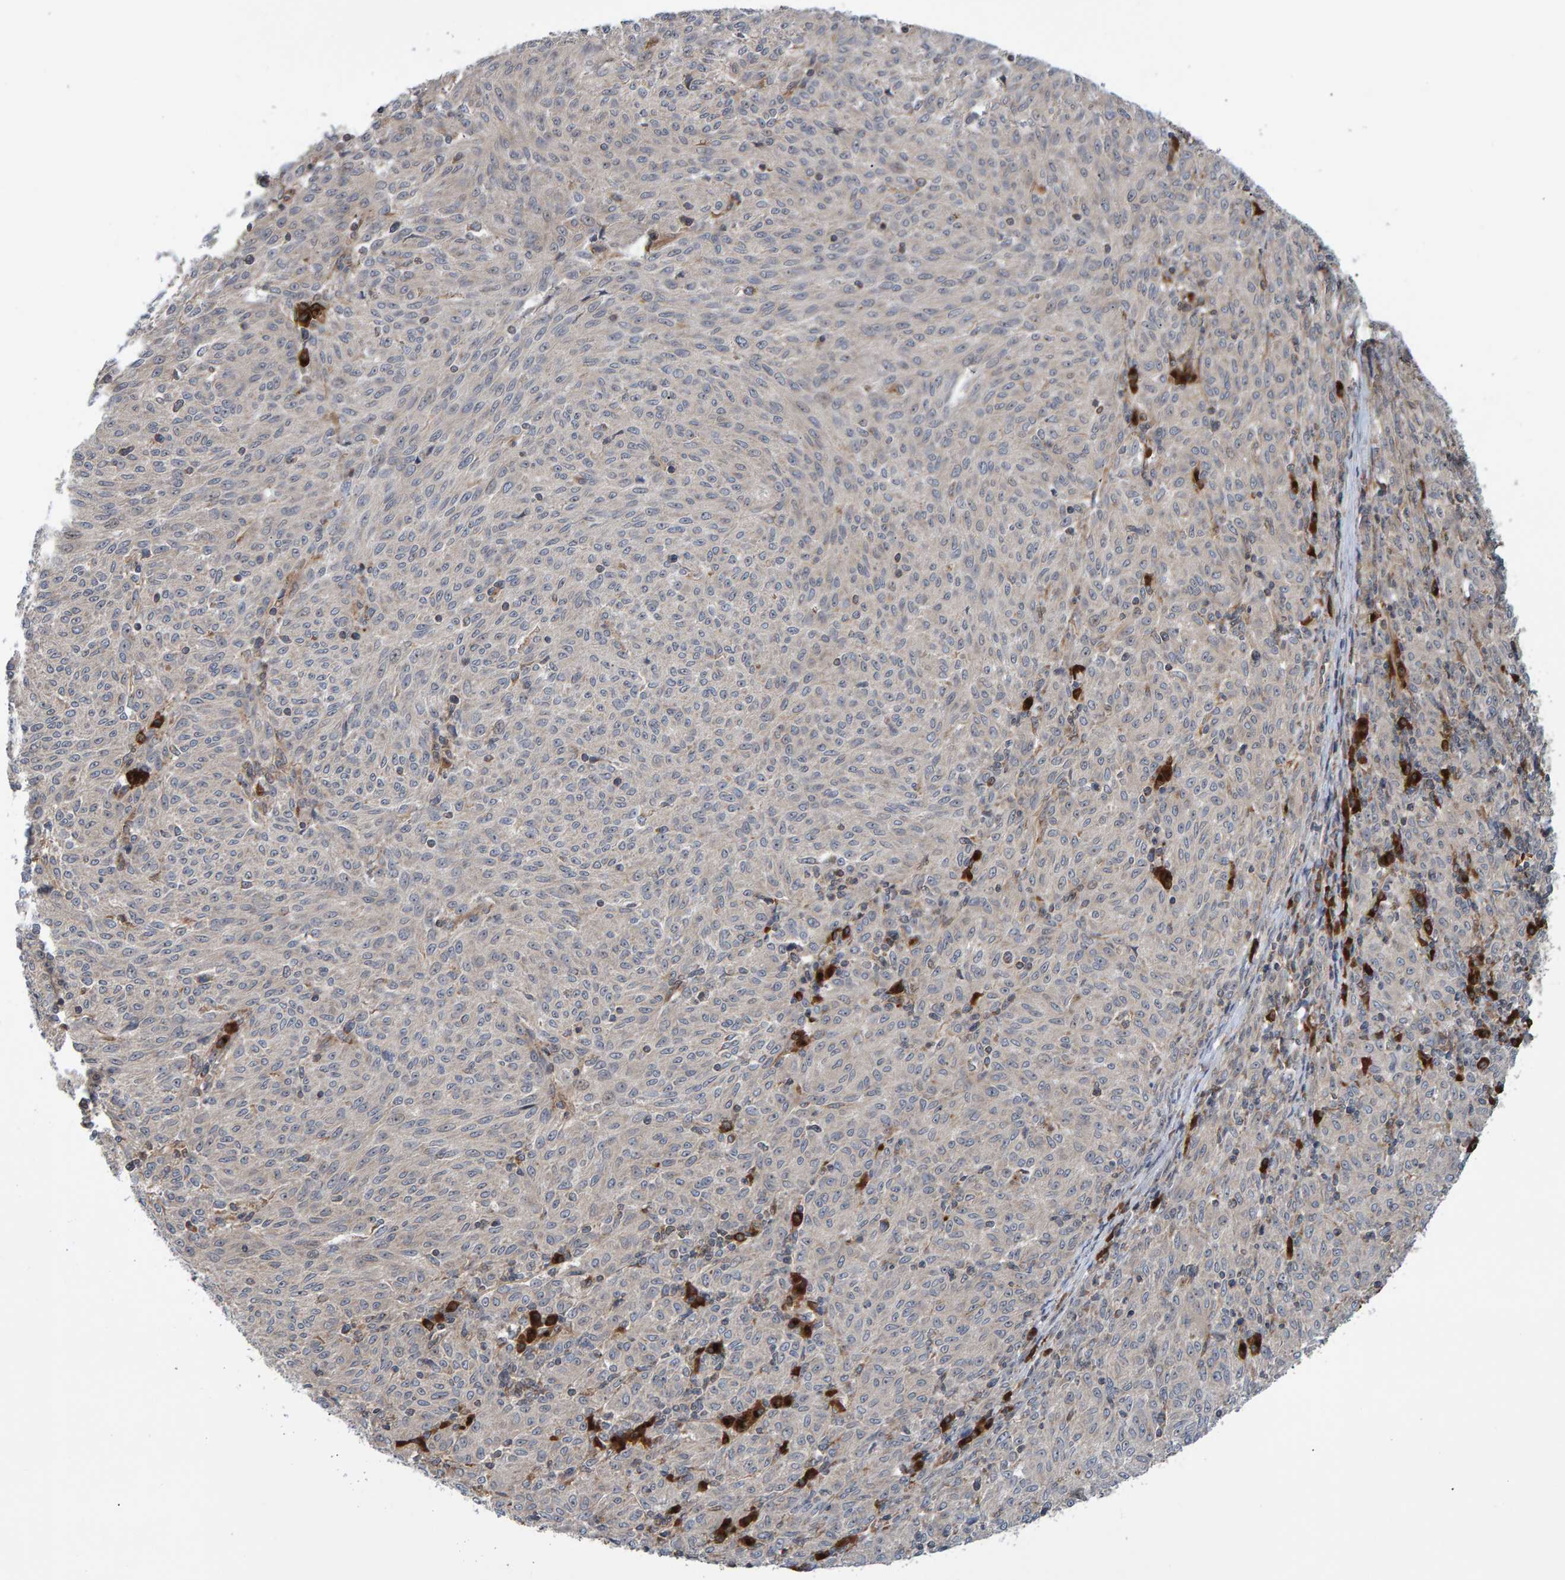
{"staining": {"intensity": "negative", "quantity": "none", "location": "none"}, "tissue": "melanoma", "cell_type": "Tumor cells", "image_type": "cancer", "snomed": [{"axis": "morphology", "description": "Malignant melanoma, NOS"}, {"axis": "topography", "description": "Skin"}], "caption": "High power microscopy photomicrograph of an immunohistochemistry (IHC) photomicrograph of malignant melanoma, revealing no significant positivity in tumor cells.", "gene": "FAM117A", "patient": {"sex": "female", "age": 72}}